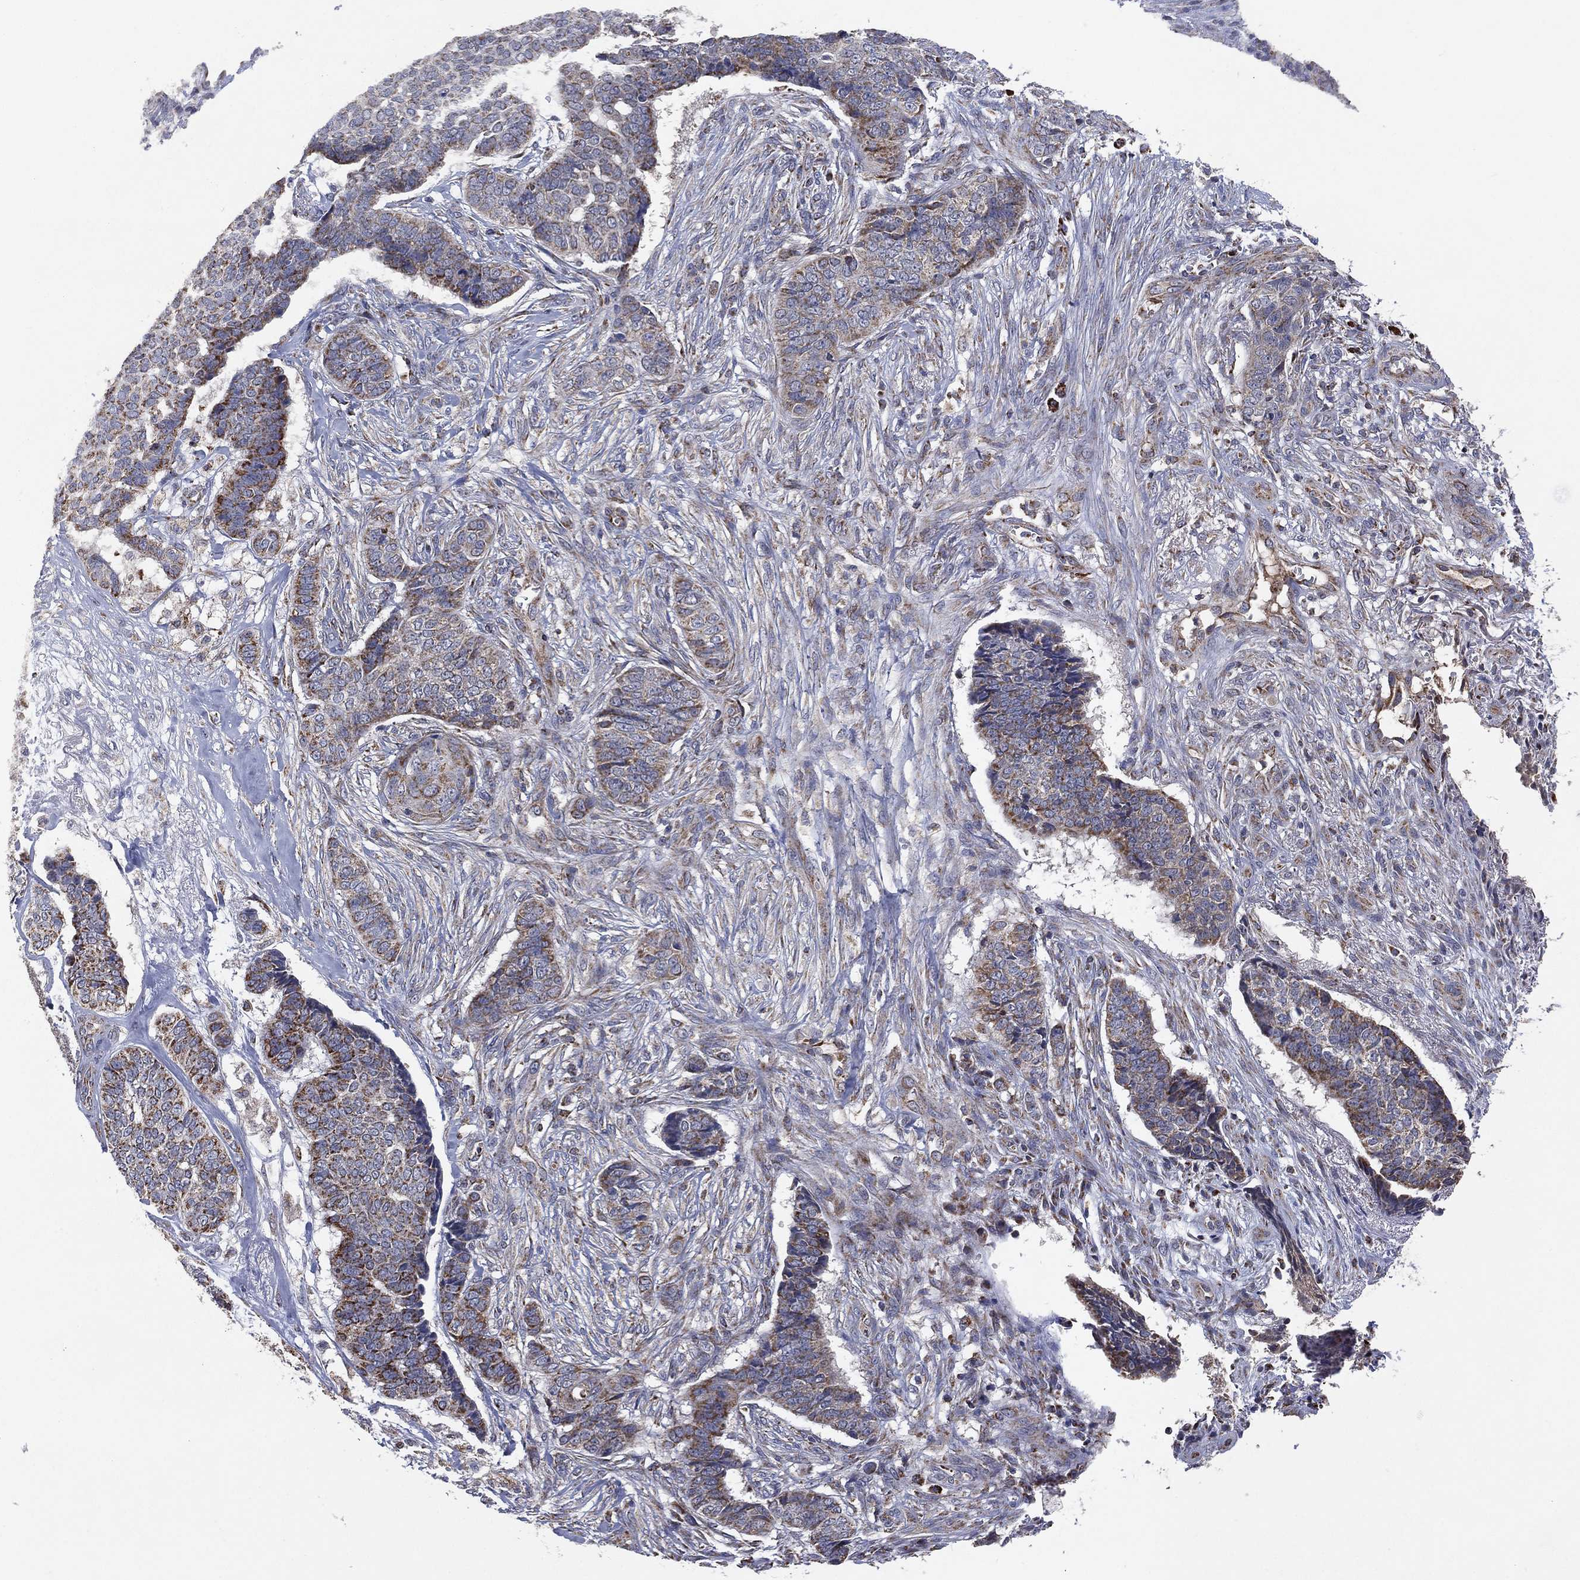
{"staining": {"intensity": "moderate", "quantity": "<25%", "location": "cytoplasmic/membranous"}, "tissue": "skin cancer", "cell_type": "Tumor cells", "image_type": "cancer", "snomed": [{"axis": "morphology", "description": "Basal cell carcinoma"}, {"axis": "topography", "description": "Skin"}], "caption": "Skin cancer tissue displays moderate cytoplasmic/membranous staining in about <25% of tumor cells, visualized by immunohistochemistry.", "gene": "PPP2R5A", "patient": {"sex": "male", "age": 86}}